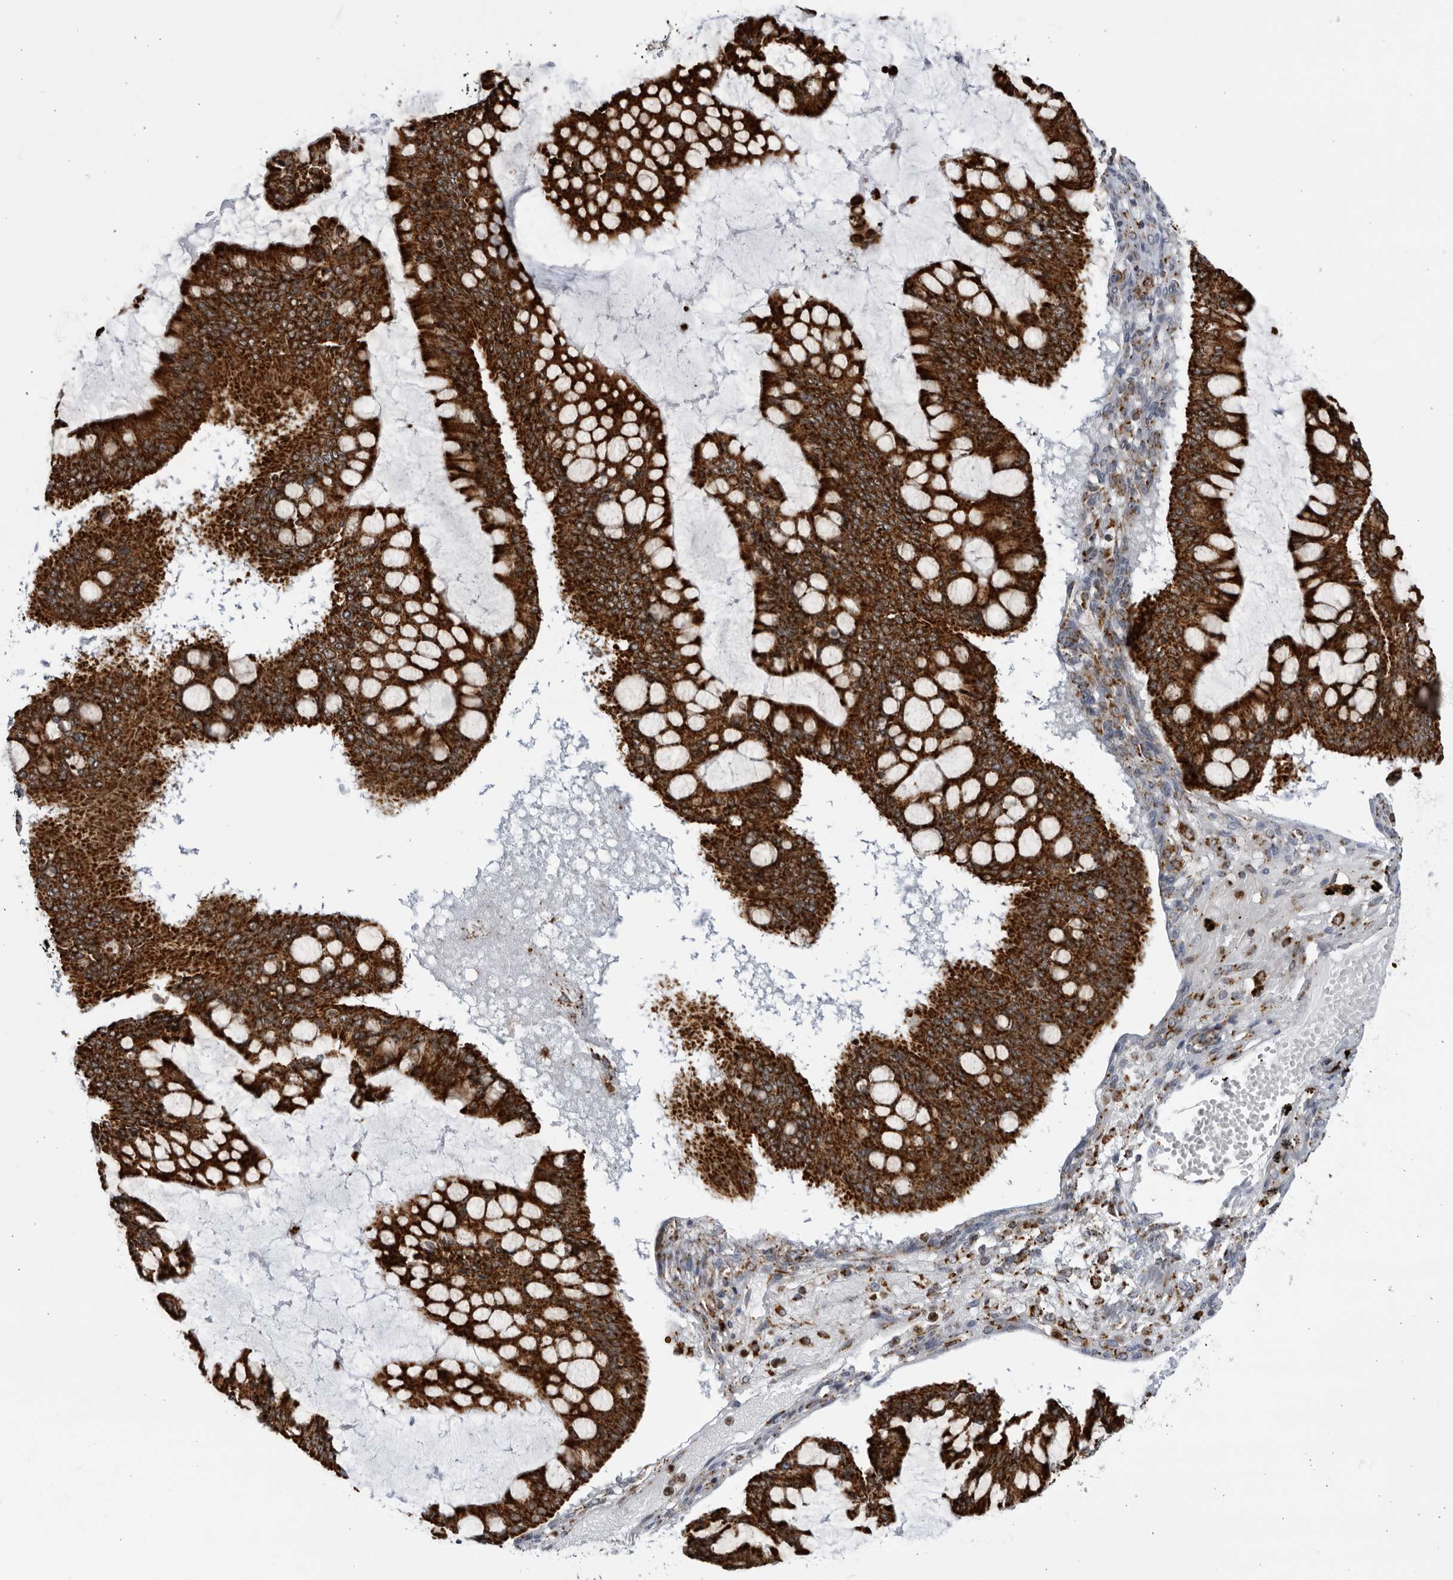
{"staining": {"intensity": "strong", "quantity": ">75%", "location": "cytoplasmic/membranous"}, "tissue": "ovarian cancer", "cell_type": "Tumor cells", "image_type": "cancer", "snomed": [{"axis": "morphology", "description": "Cystadenocarcinoma, mucinous, NOS"}, {"axis": "topography", "description": "Ovary"}], "caption": "An immunohistochemistry micrograph of neoplastic tissue is shown. Protein staining in brown shows strong cytoplasmic/membranous positivity in ovarian mucinous cystadenocarcinoma within tumor cells.", "gene": "RBM34", "patient": {"sex": "female", "age": 73}}